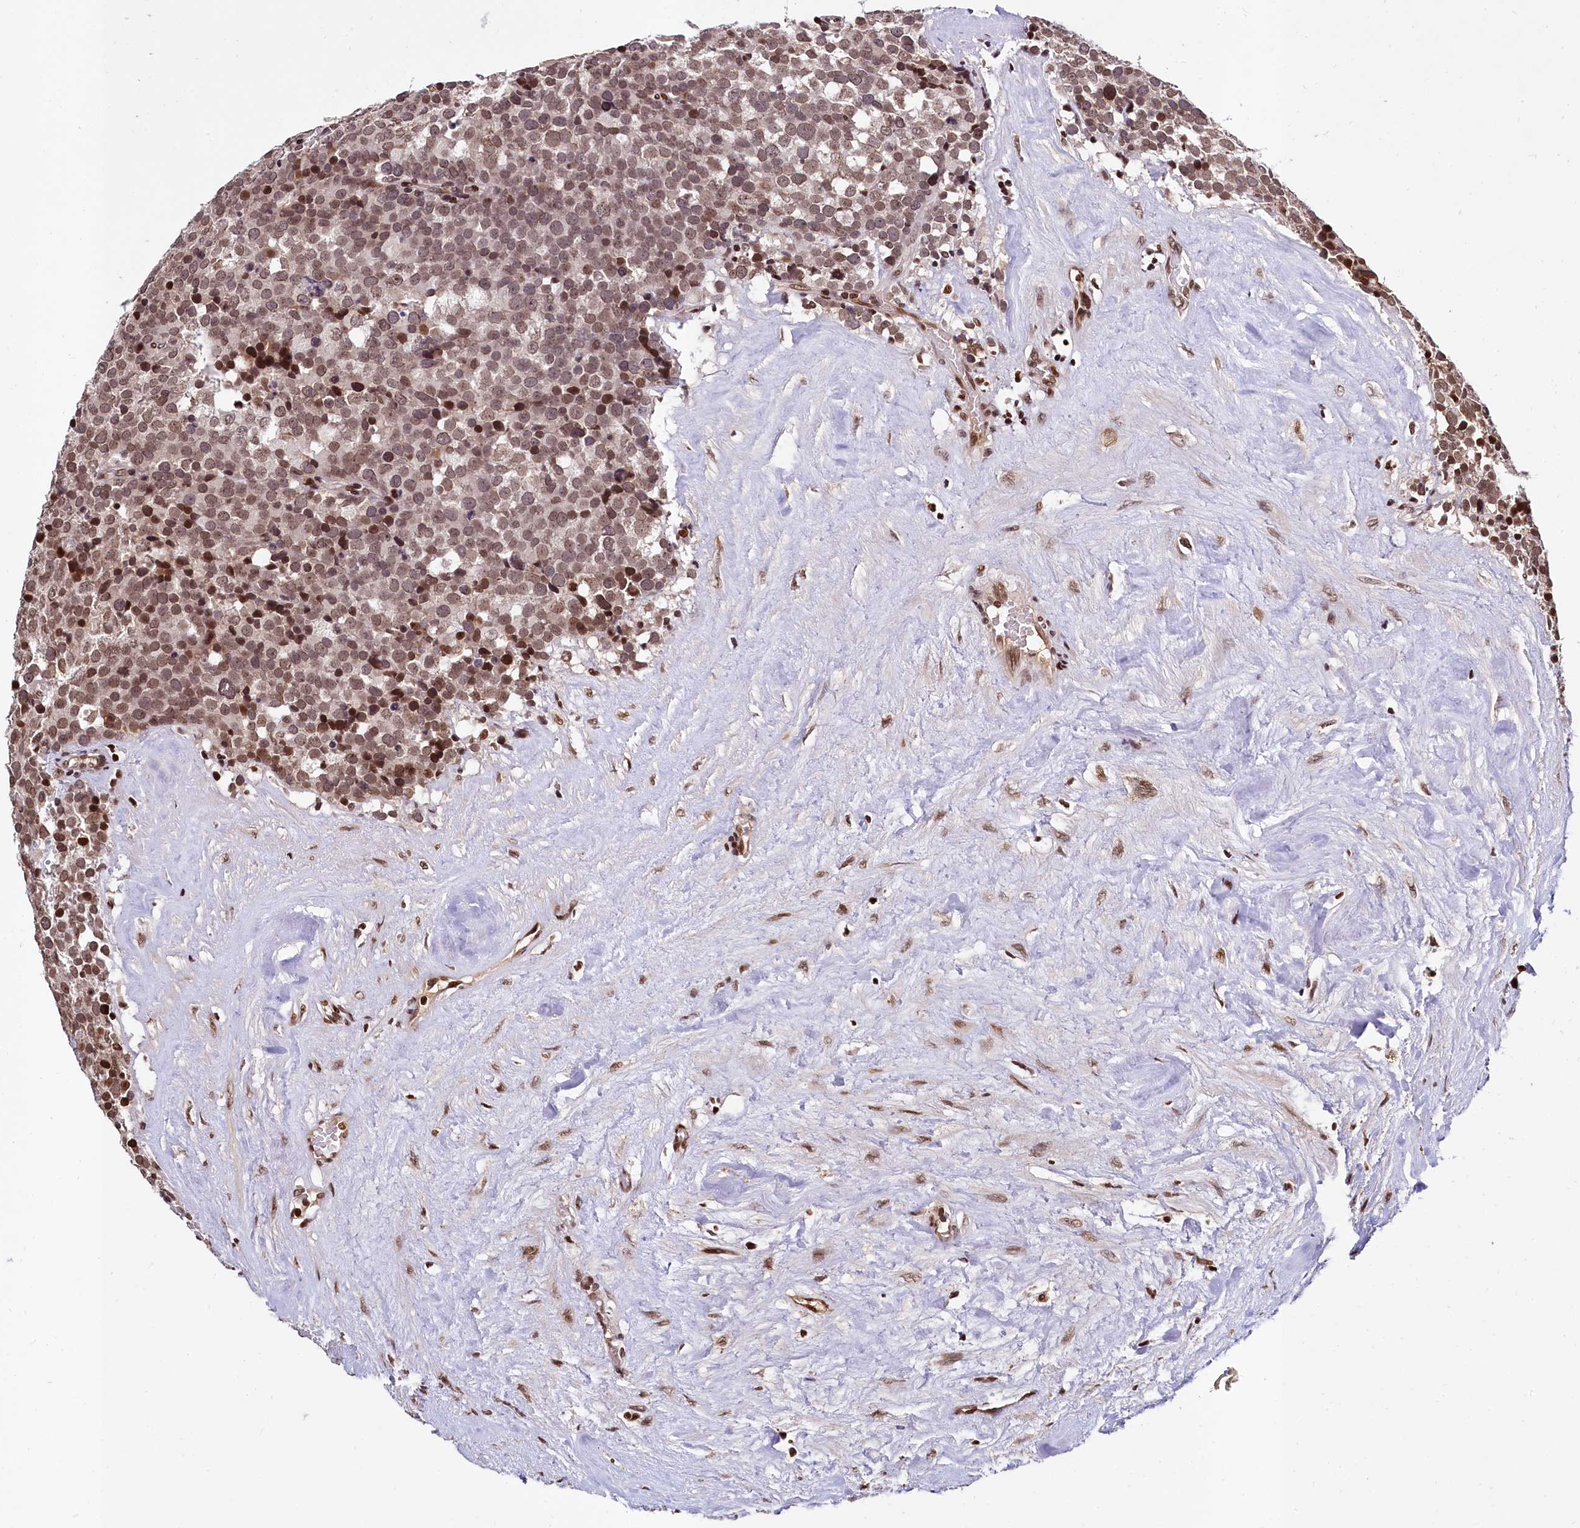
{"staining": {"intensity": "moderate", "quantity": ">75%", "location": "nuclear"}, "tissue": "testis cancer", "cell_type": "Tumor cells", "image_type": "cancer", "snomed": [{"axis": "morphology", "description": "Seminoma, NOS"}, {"axis": "topography", "description": "Testis"}], "caption": "DAB (3,3'-diaminobenzidine) immunohistochemical staining of testis cancer (seminoma) reveals moderate nuclear protein positivity in approximately >75% of tumor cells.", "gene": "FAM217B", "patient": {"sex": "male", "age": 71}}